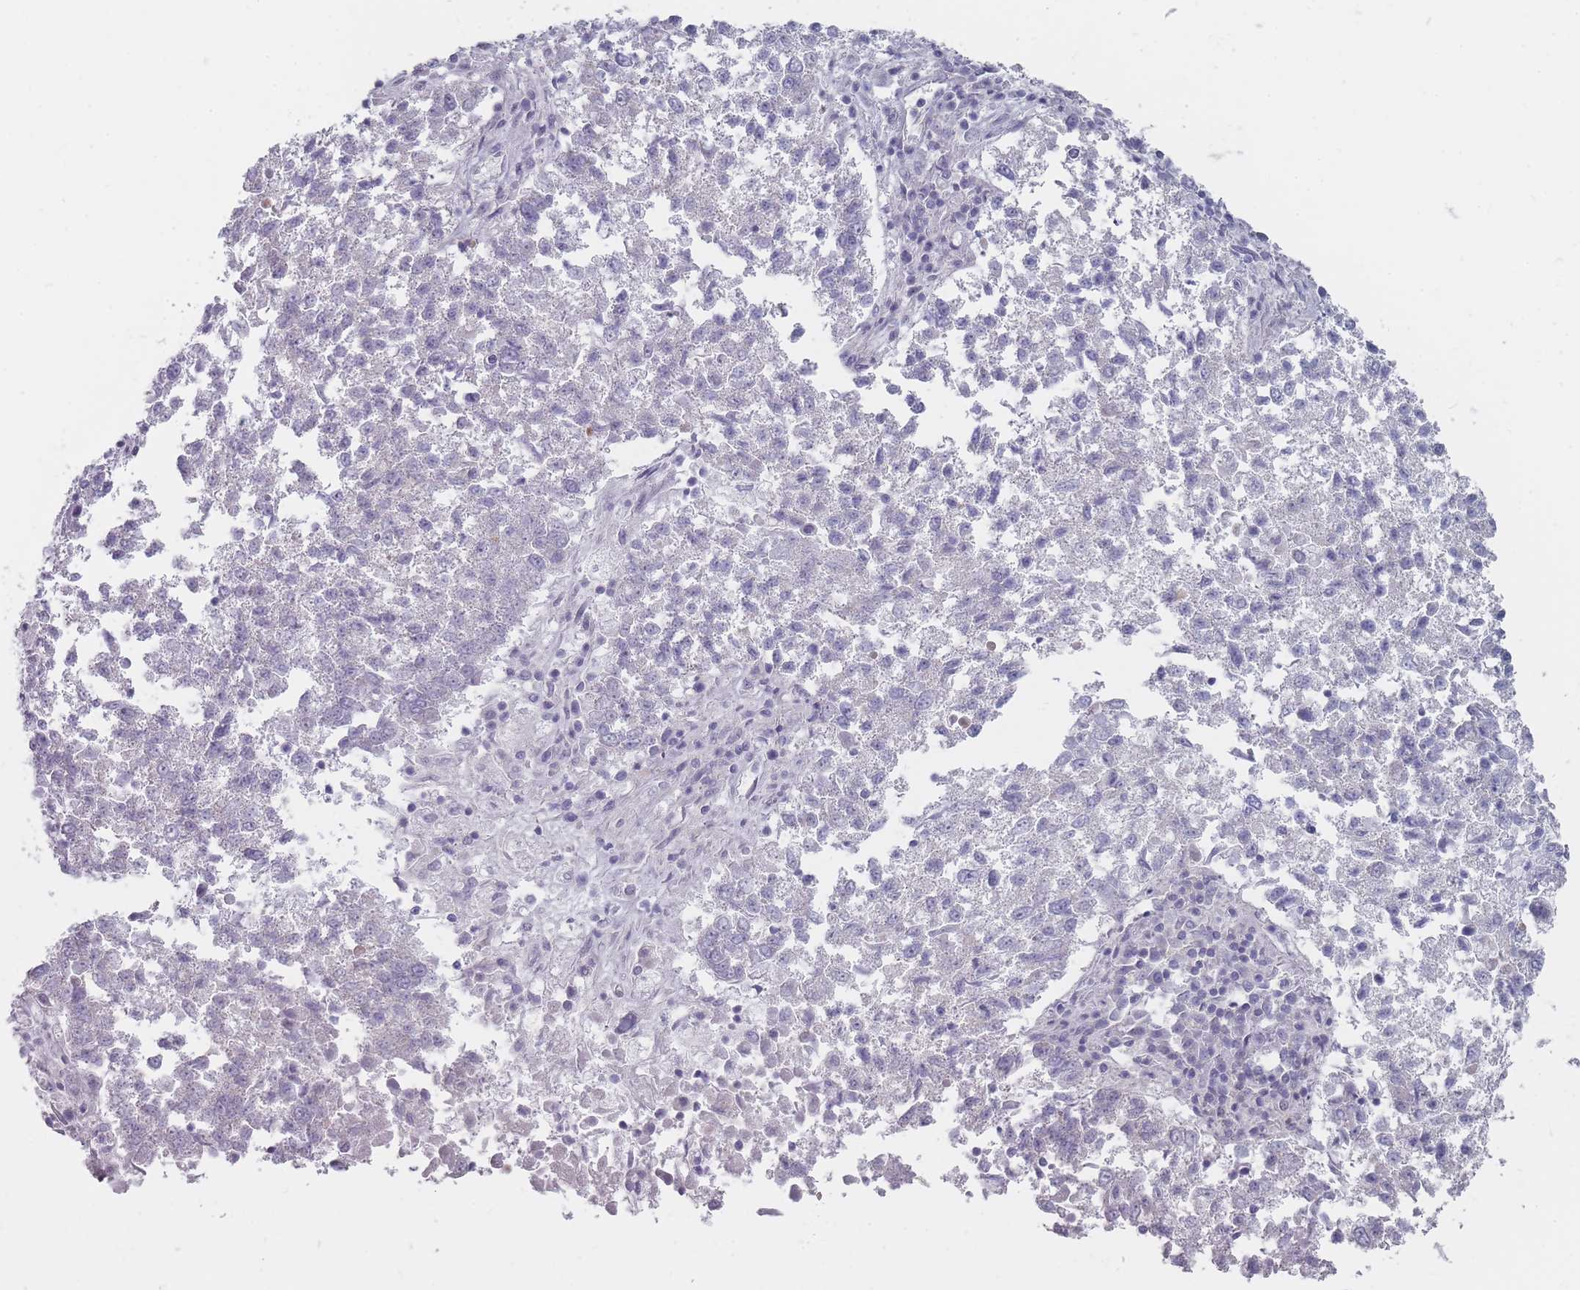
{"staining": {"intensity": "negative", "quantity": "none", "location": "none"}, "tissue": "lung cancer", "cell_type": "Tumor cells", "image_type": "cancer", "snomed": [{"axis": "morphology", "description": "Squamous cell carcinoma, NOS"}, {"axis": "topography", "description": "Lung"}], "caption": "Tumor cells show no significant expression in lung squamous cell carcinoma. (IHC, brightfield microscopy, high magnification).", "gene": "PCDH12", "patient": {"sex": "male", "age": 73}}